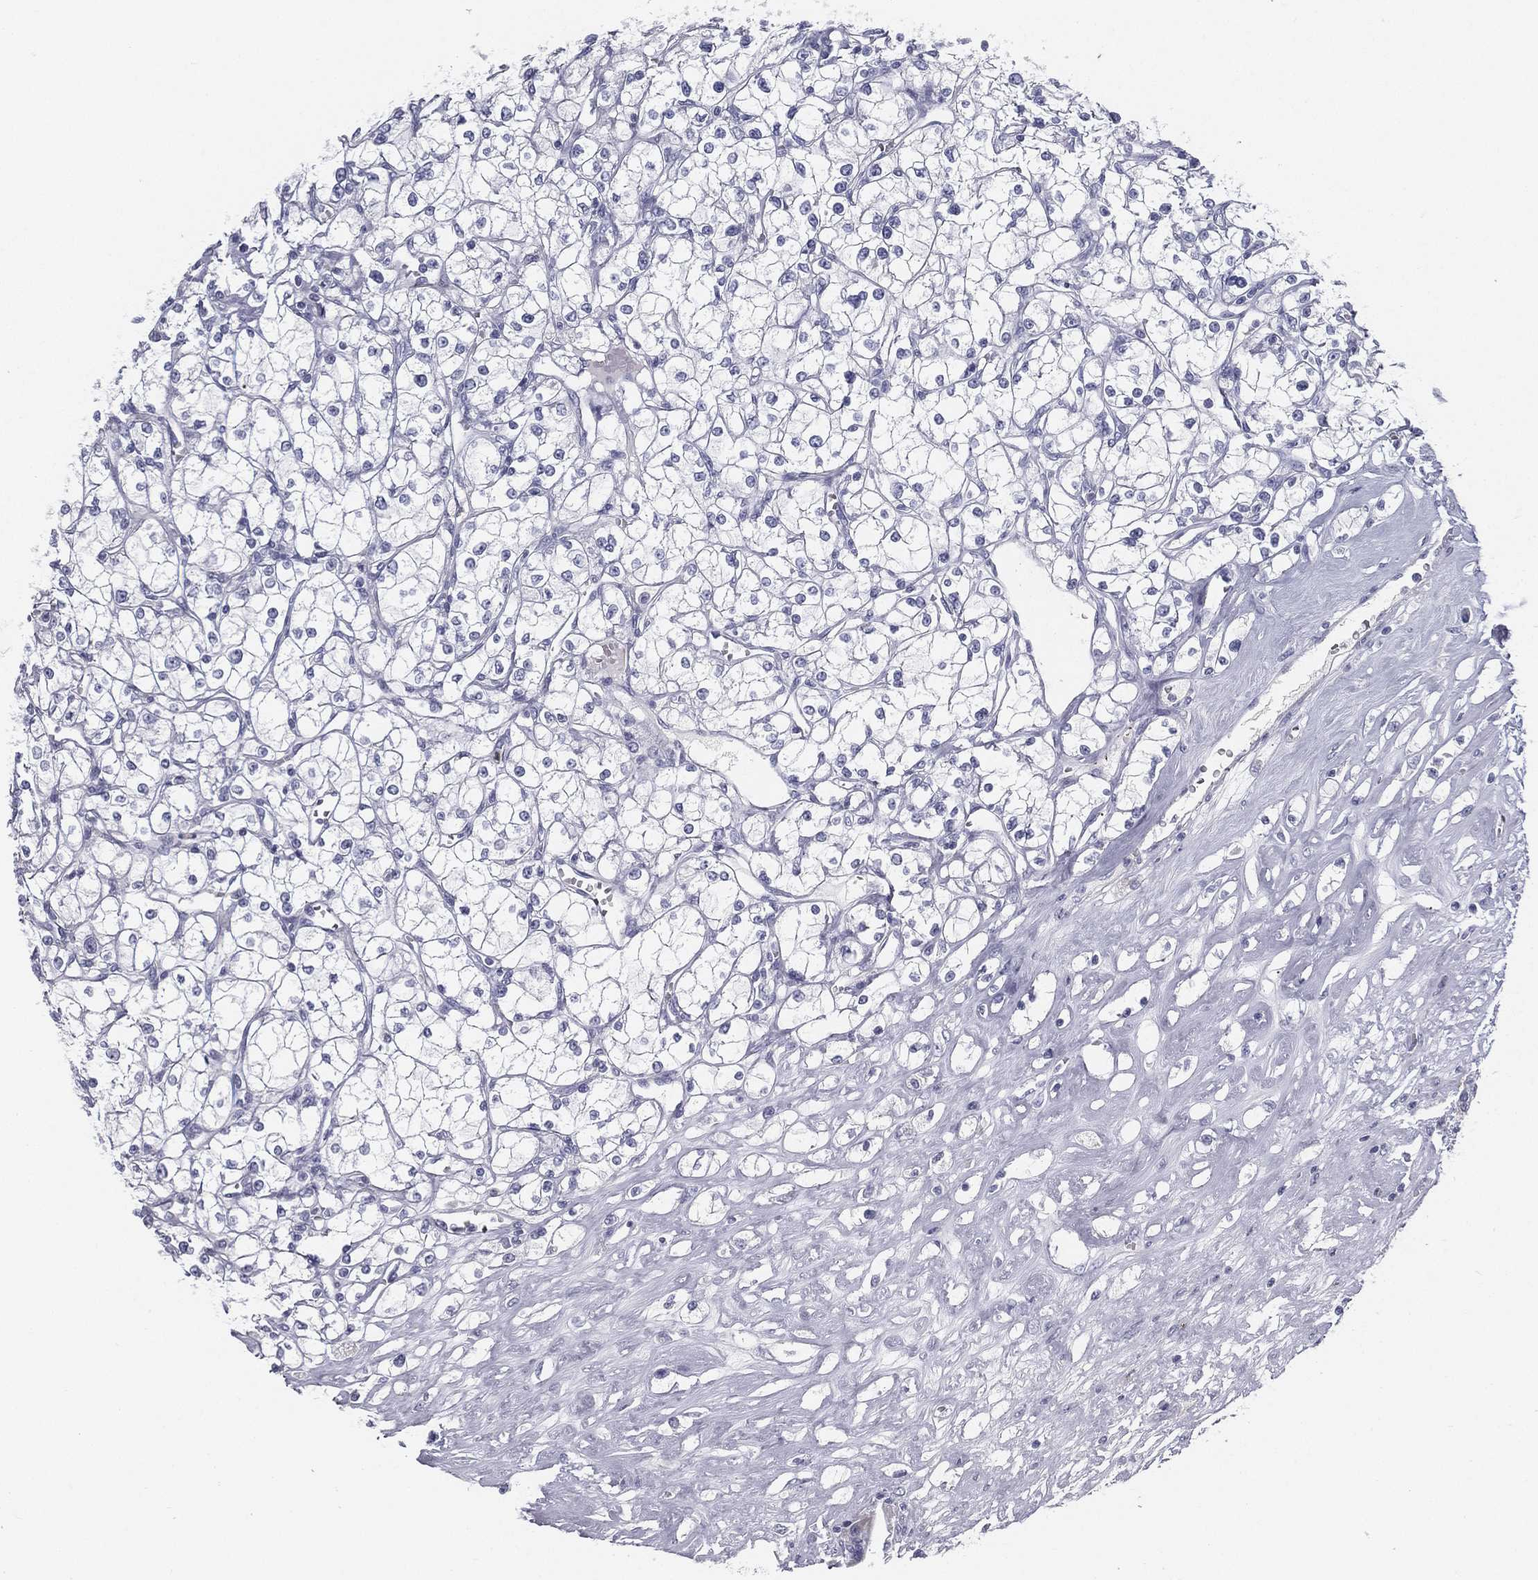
{"staining": {"intensity": "negative", "quantity": "none", "location": "none"}, "tissue": "renal cancer", "cell_type": "Tumor cells", "image_type": "cancer", "snomed": [{"axis": "morphology", "description": "Adenocarcinoma, NOS"}, {"axis": "topography", "description": "Kidney"}], "caption": "Tumor cells are negative for brown protein staining in renal cancer (adenocarcinoma).", "gene": "SPPL2C", "patient": {"sex": "male", "age": 67}}